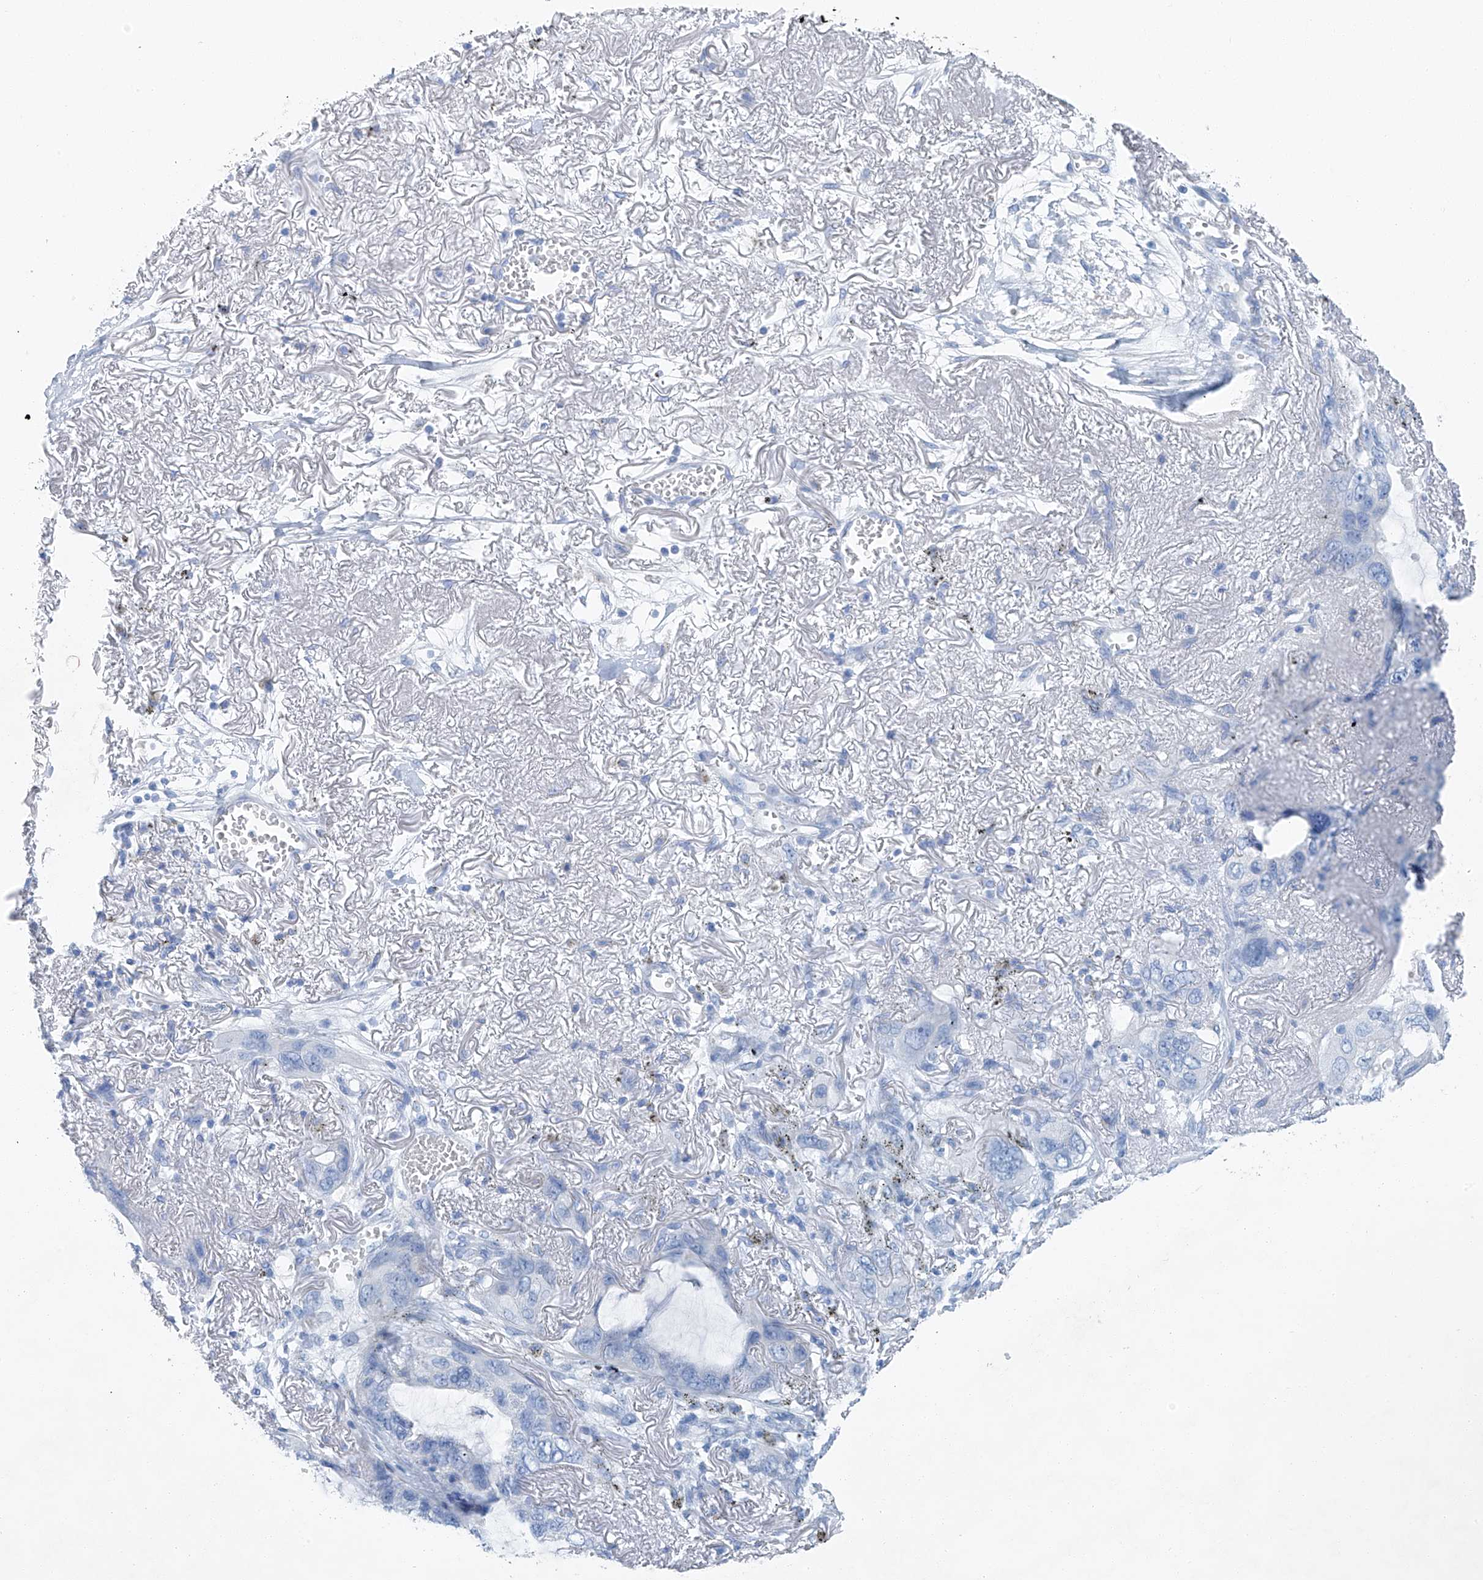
{"staining": {"intensity": "negative", "quantity": "none", "location": "none"}, "tissue": "lung cancer", "cell_type": "Tumor cells", "image_type": "cancer", "snomed": [{"axis": "morphology", "description": "Squamous cell carcinoma, NOS"}, {"axis": "topography", "description": "Lung"}], "caption": "Tumor cells show no significant protein positivity in lung cancer.", "gene": "C1orf87", "patient": {"sex": "female", "age": 73}}